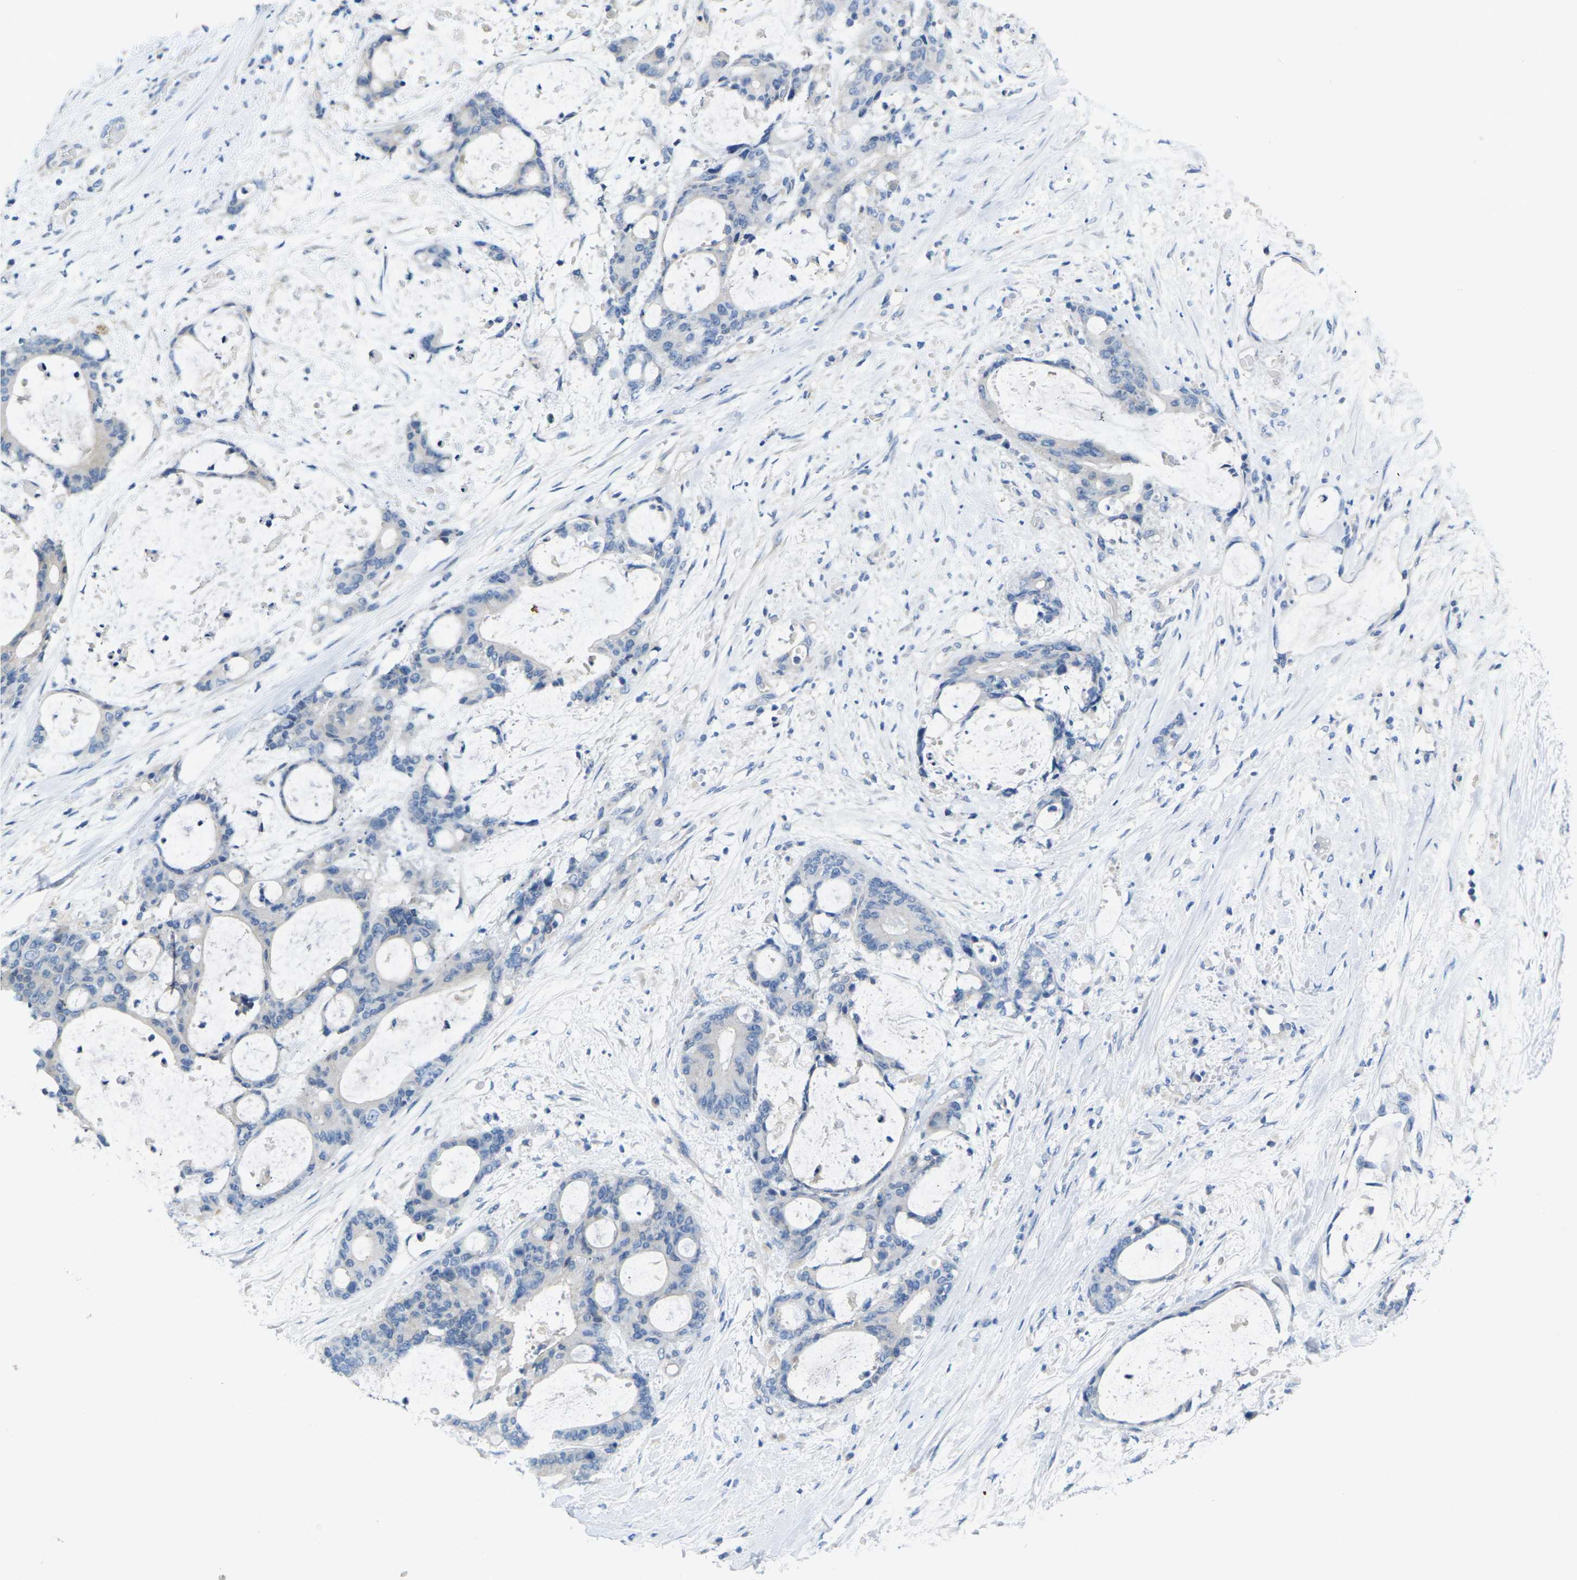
{"staining": {"intensity": "negative", "quantity": "none", "location": "none"}, "tissue": "liver cancer", "cell_type": "Tumor cells", "image_type": "cancer", "snomed": [{"axis": "morphology", "description": "Cholangiocarcinoma"}, {"axis": "topography", "description": "Liver"}], "caption": "Immunohistochemistry (IHC) image of human cholangiocarcinoma (liver) stained for a protein (brown), which demonstrates no expression in tumor cells.", "gene": "TNNI3", "patient": {"sex": "female", "age": 73}}